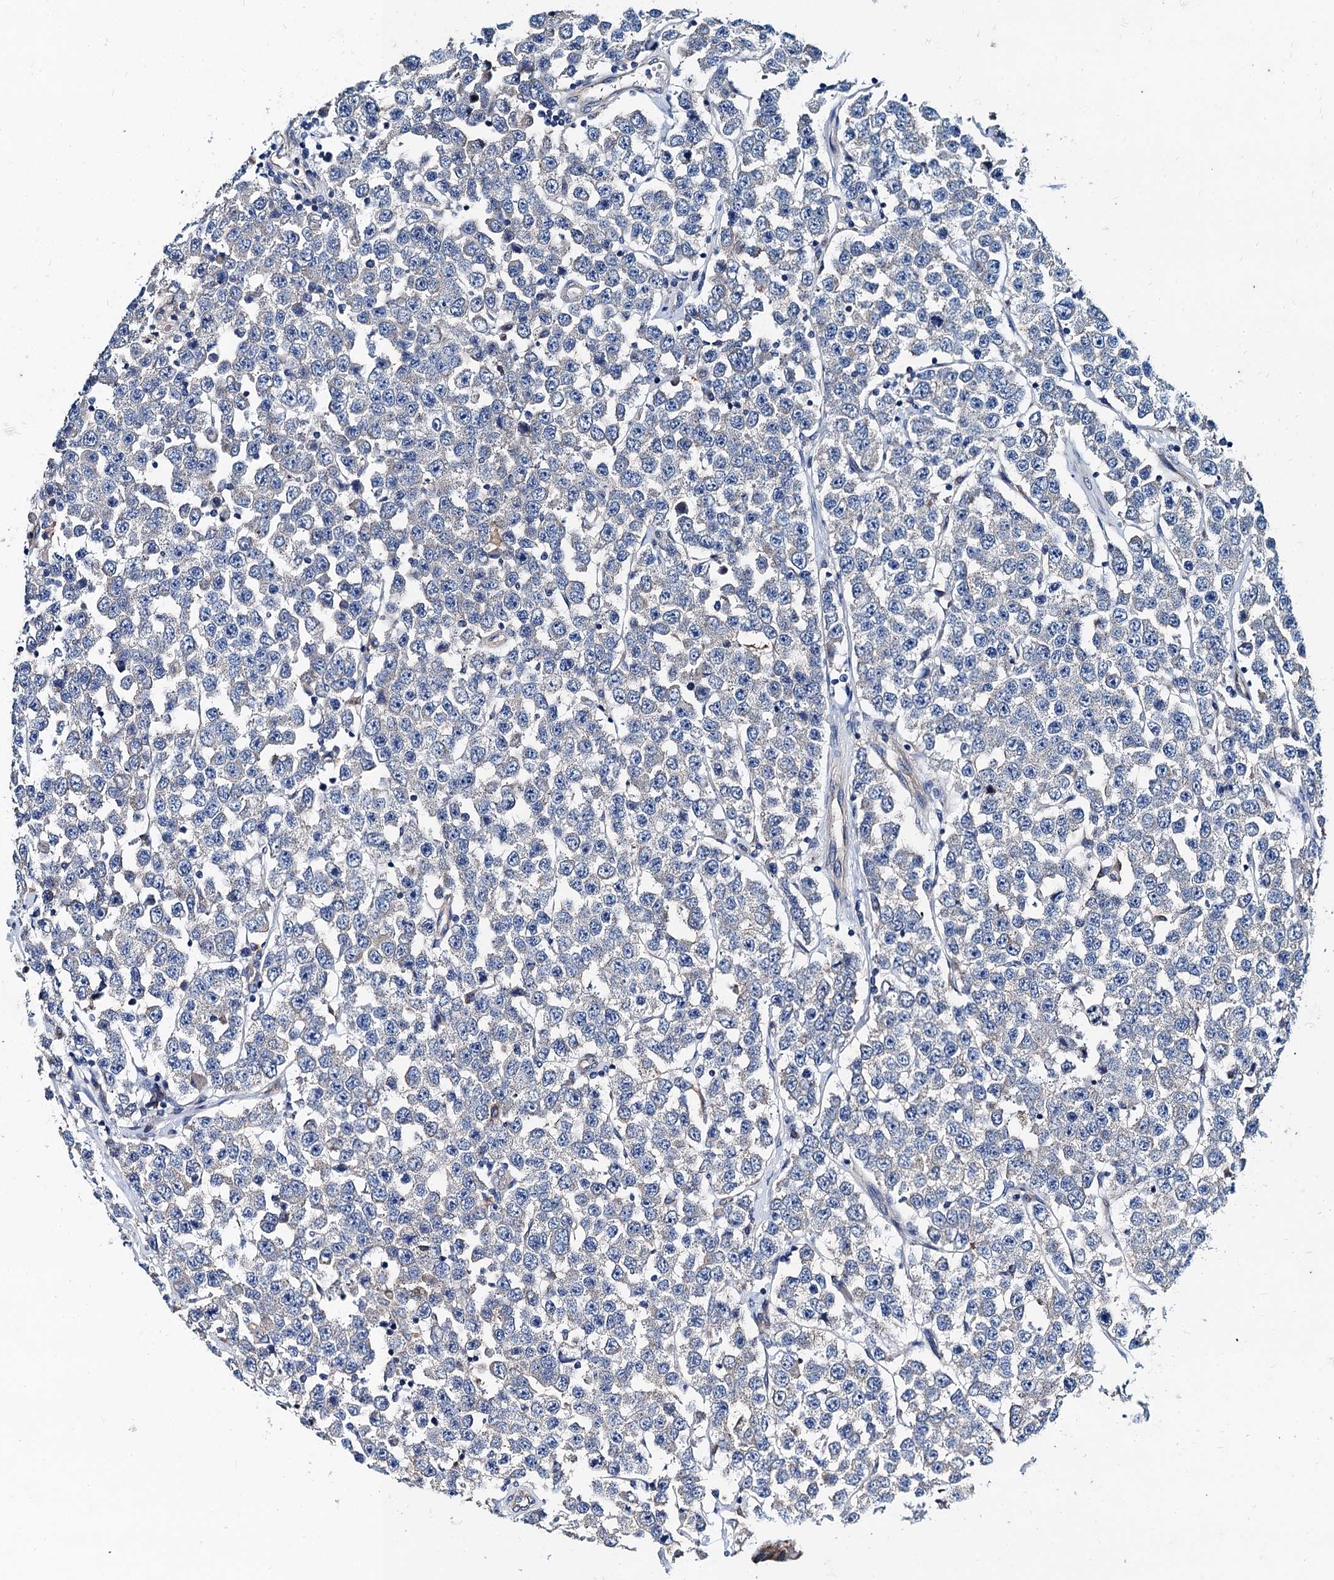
{"staining": {"intensity": "negative", "quantity": "none", "location": "none"}, "tissue": "testis cancer", "cell_type": "Tumor cells", "image_type": "cancer", "snomed": [{"axis": "morphology", "description": "Seminoma, NOS"}, {"axis": "topography", "description": "Testis"}], "caption": "High magnification brightfield microscopy of testis seminoma stained with DAB (brown) and counterstained with hematoxylin (blue): tumor cells show no significant positivity.", "gene": "NGRN", "patient": {"sex": "male", "age": 28}}